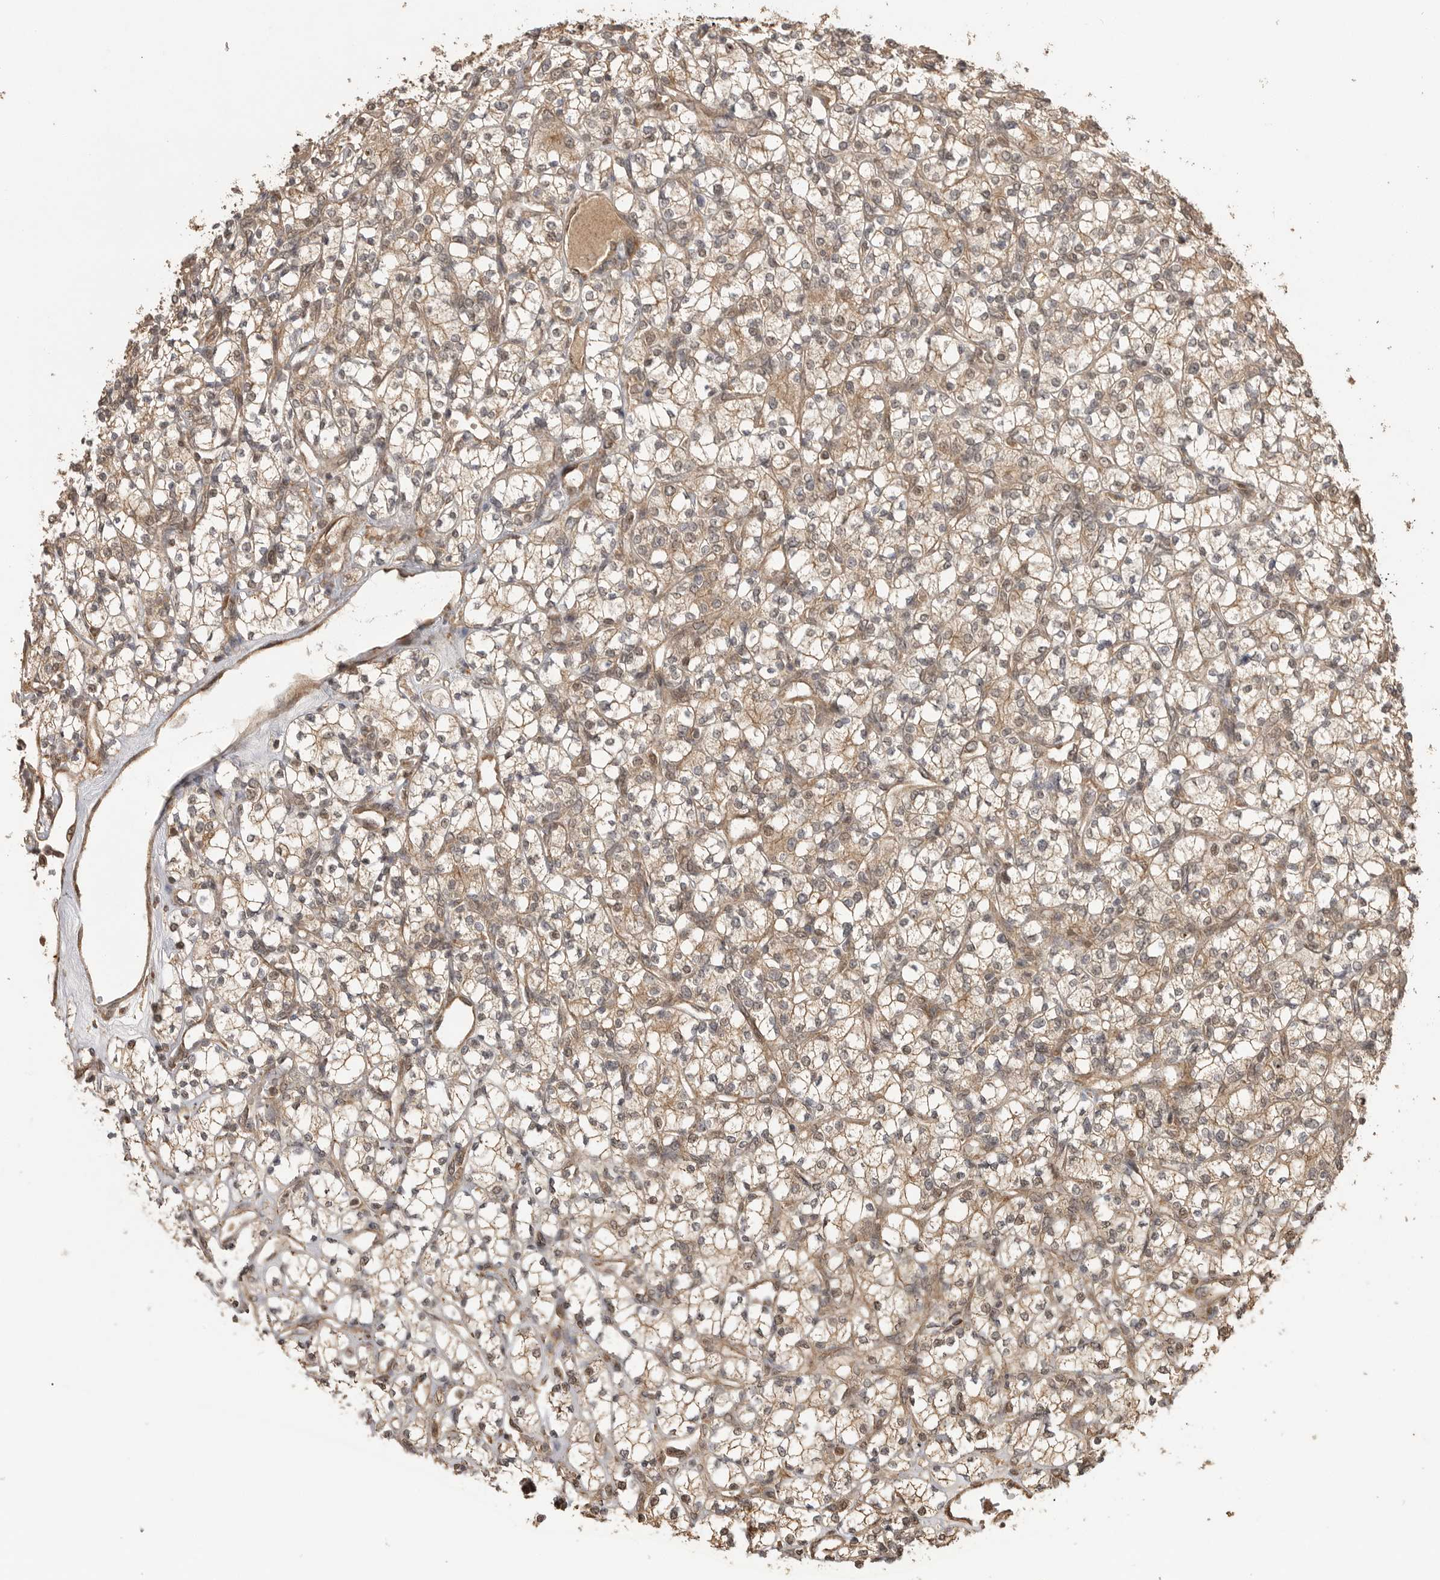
{"staining": {"intensity": "weak", "quantity": ">75%", "location": "cytoplasmic/membranous"}, "tissue": "renal cancer", "cell_type": "Tumor cells", "image_type": "cancer", "snomed": [{"axis": "morphology", "description": "Adenocarcinoma, NOS"}, {"axis": "topography", "description": "Kidney"}], "caption": "Weak cytoplasmic/membranous staining is seen in about >75% of tumor cells in renal cancer.", "gene": "BOC", "patient": {"sex": "male", "age": 77}}